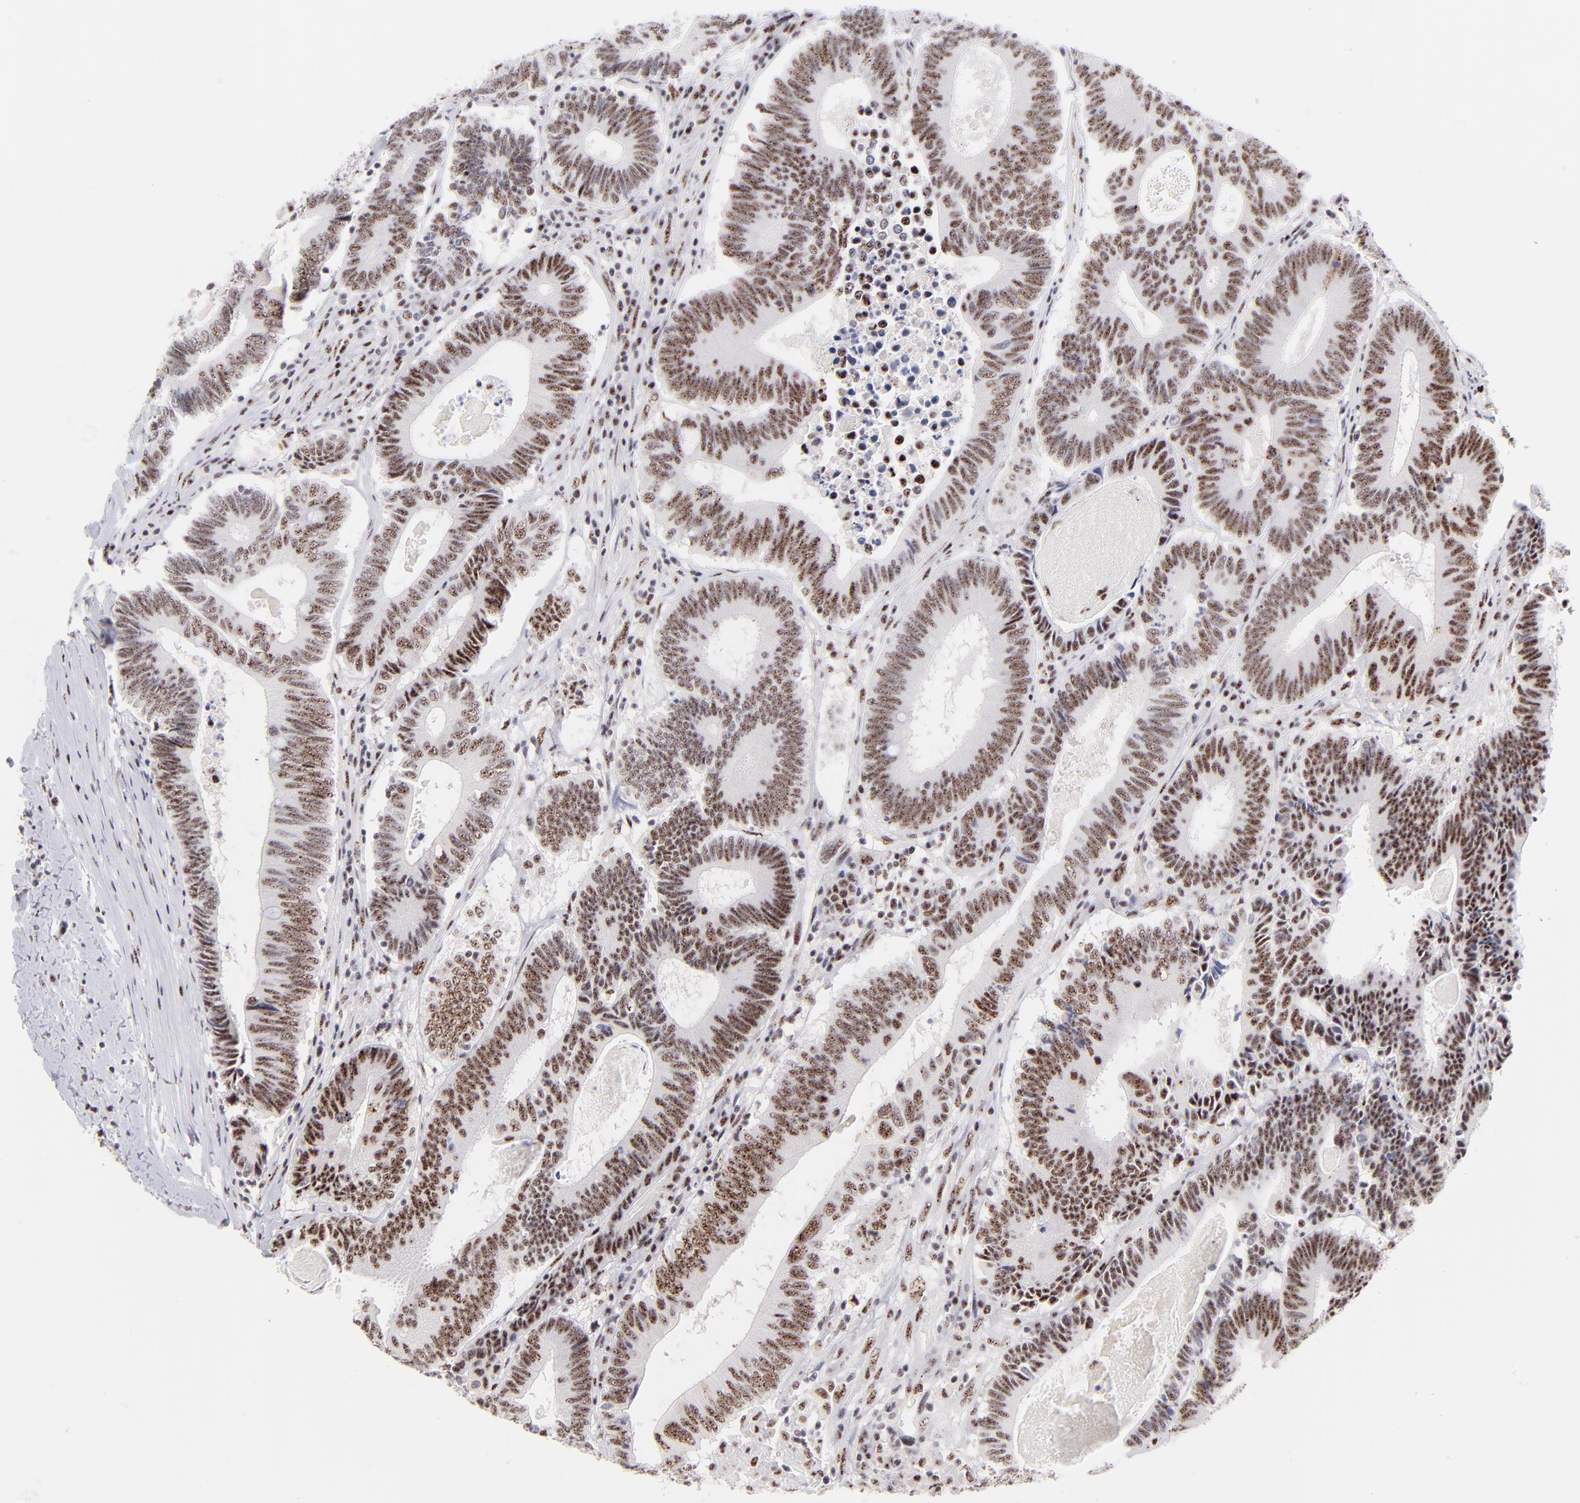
{"staining": {"intensity": "moderate", "quantity": ">75%", "location": "nuclear"}, "tissue": "colorectal cancer", "cell_type": "Tumor cells", "image_type": "cancer", "snomed": [{"axis": "morphology", "description": "Adenocarcinoma, NOS"}, {"axis": "topography", "description": "Colon"}], "caption": "Human colorectal cancer (adenocarcinoma) stained for a protein (brown) shows moderate nuclear positive expression in about >75% of tumor cells.", "gene": "CDC25C", "patient": {"sex": "female", "age": 78}}